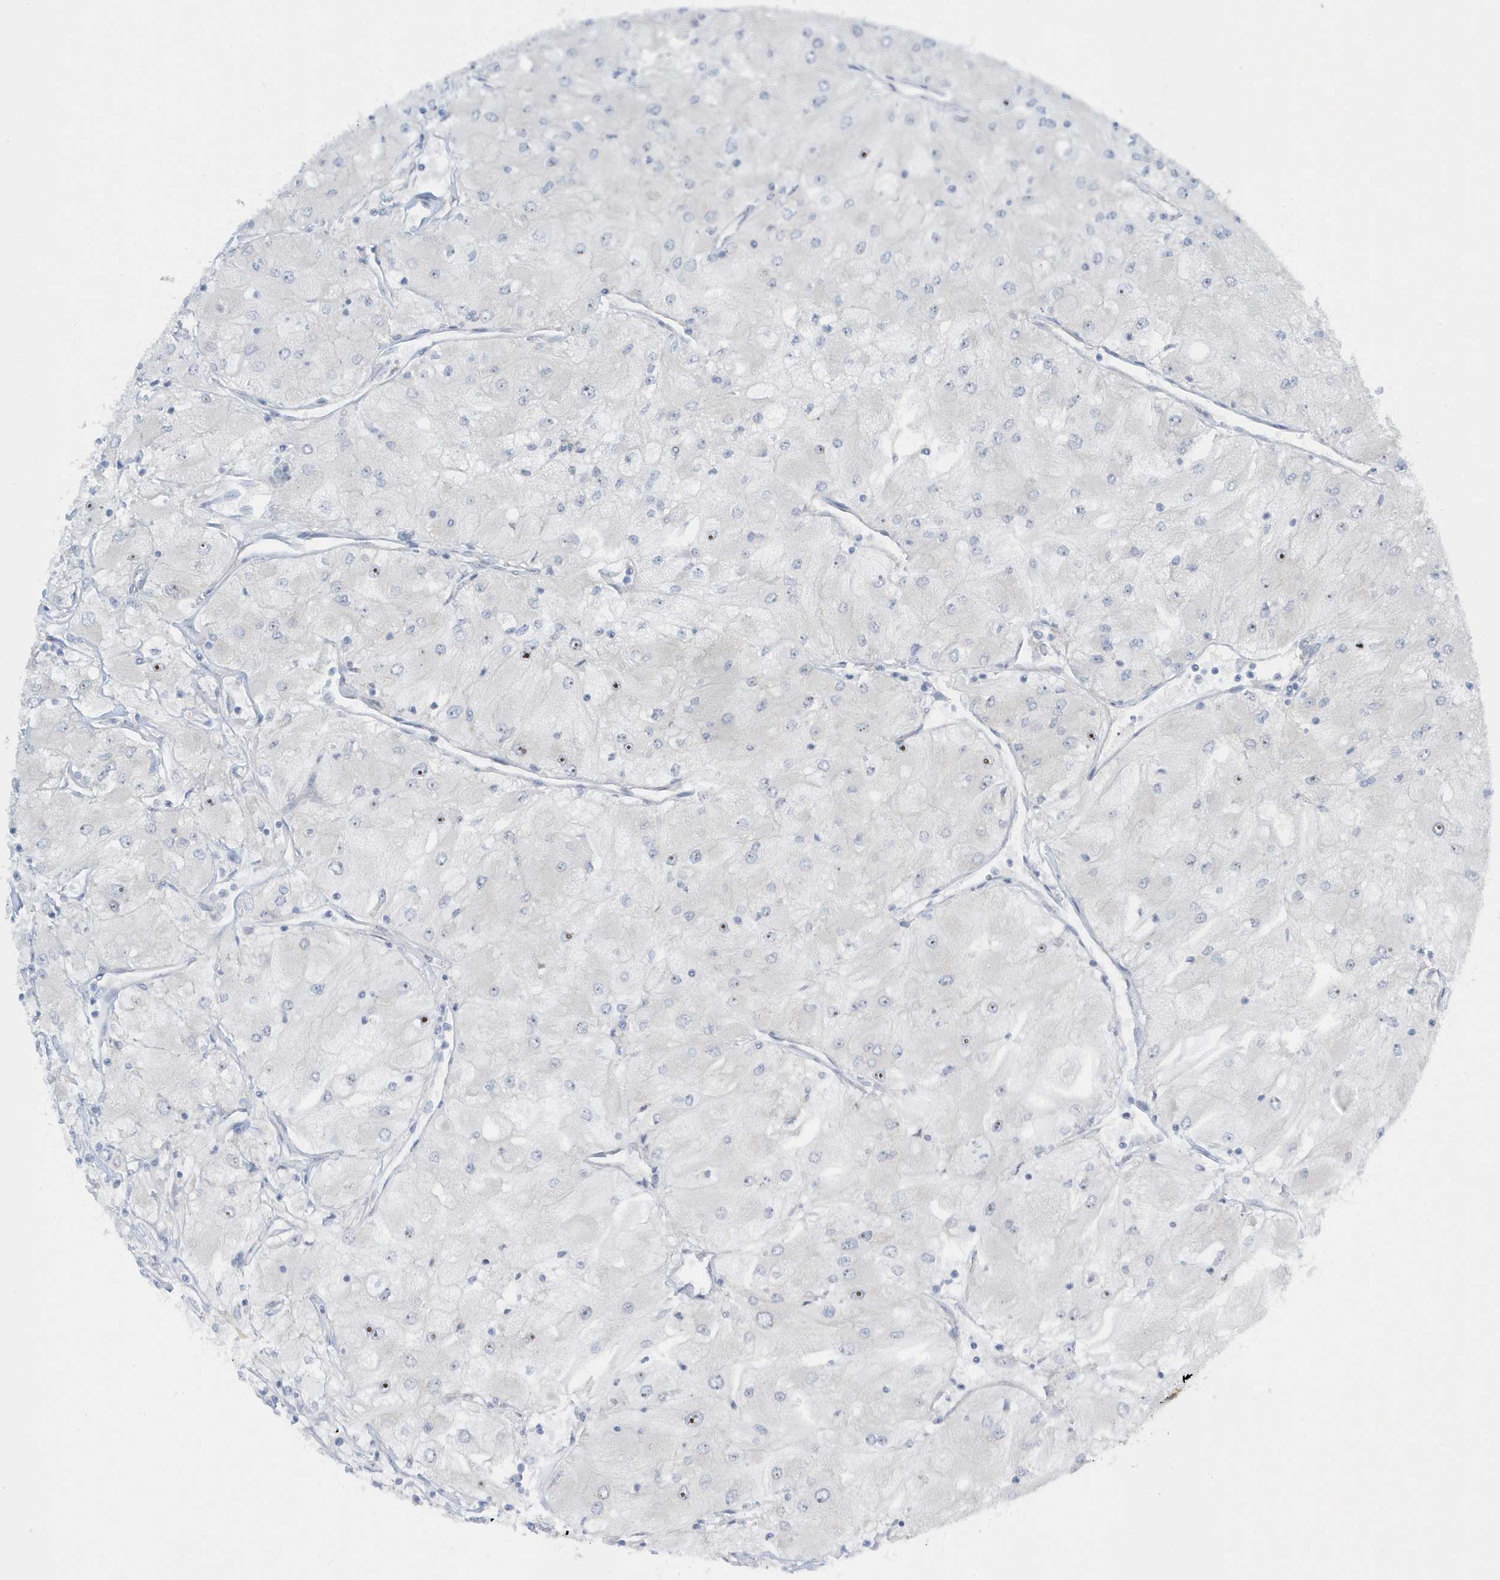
{"staining": {"intensity": "negative", "quantity": "none", "location": "none"}, "tissue": "renal cancer", "cell_type": "Tumor cells", "image_type": "cancer", "snomed": [{"axis": "morphology", "description": "Adenocarcinoma, NOS"}, {"axis": "topography", "description": "Kidney"}], "caption": "Human adenocarcinoma (renal) stained for a protein using immunohistochemistry reveals no positivity in tumor cells.", "gene": "SCN3A", "patient": {"sex": "male", "age": 80}}